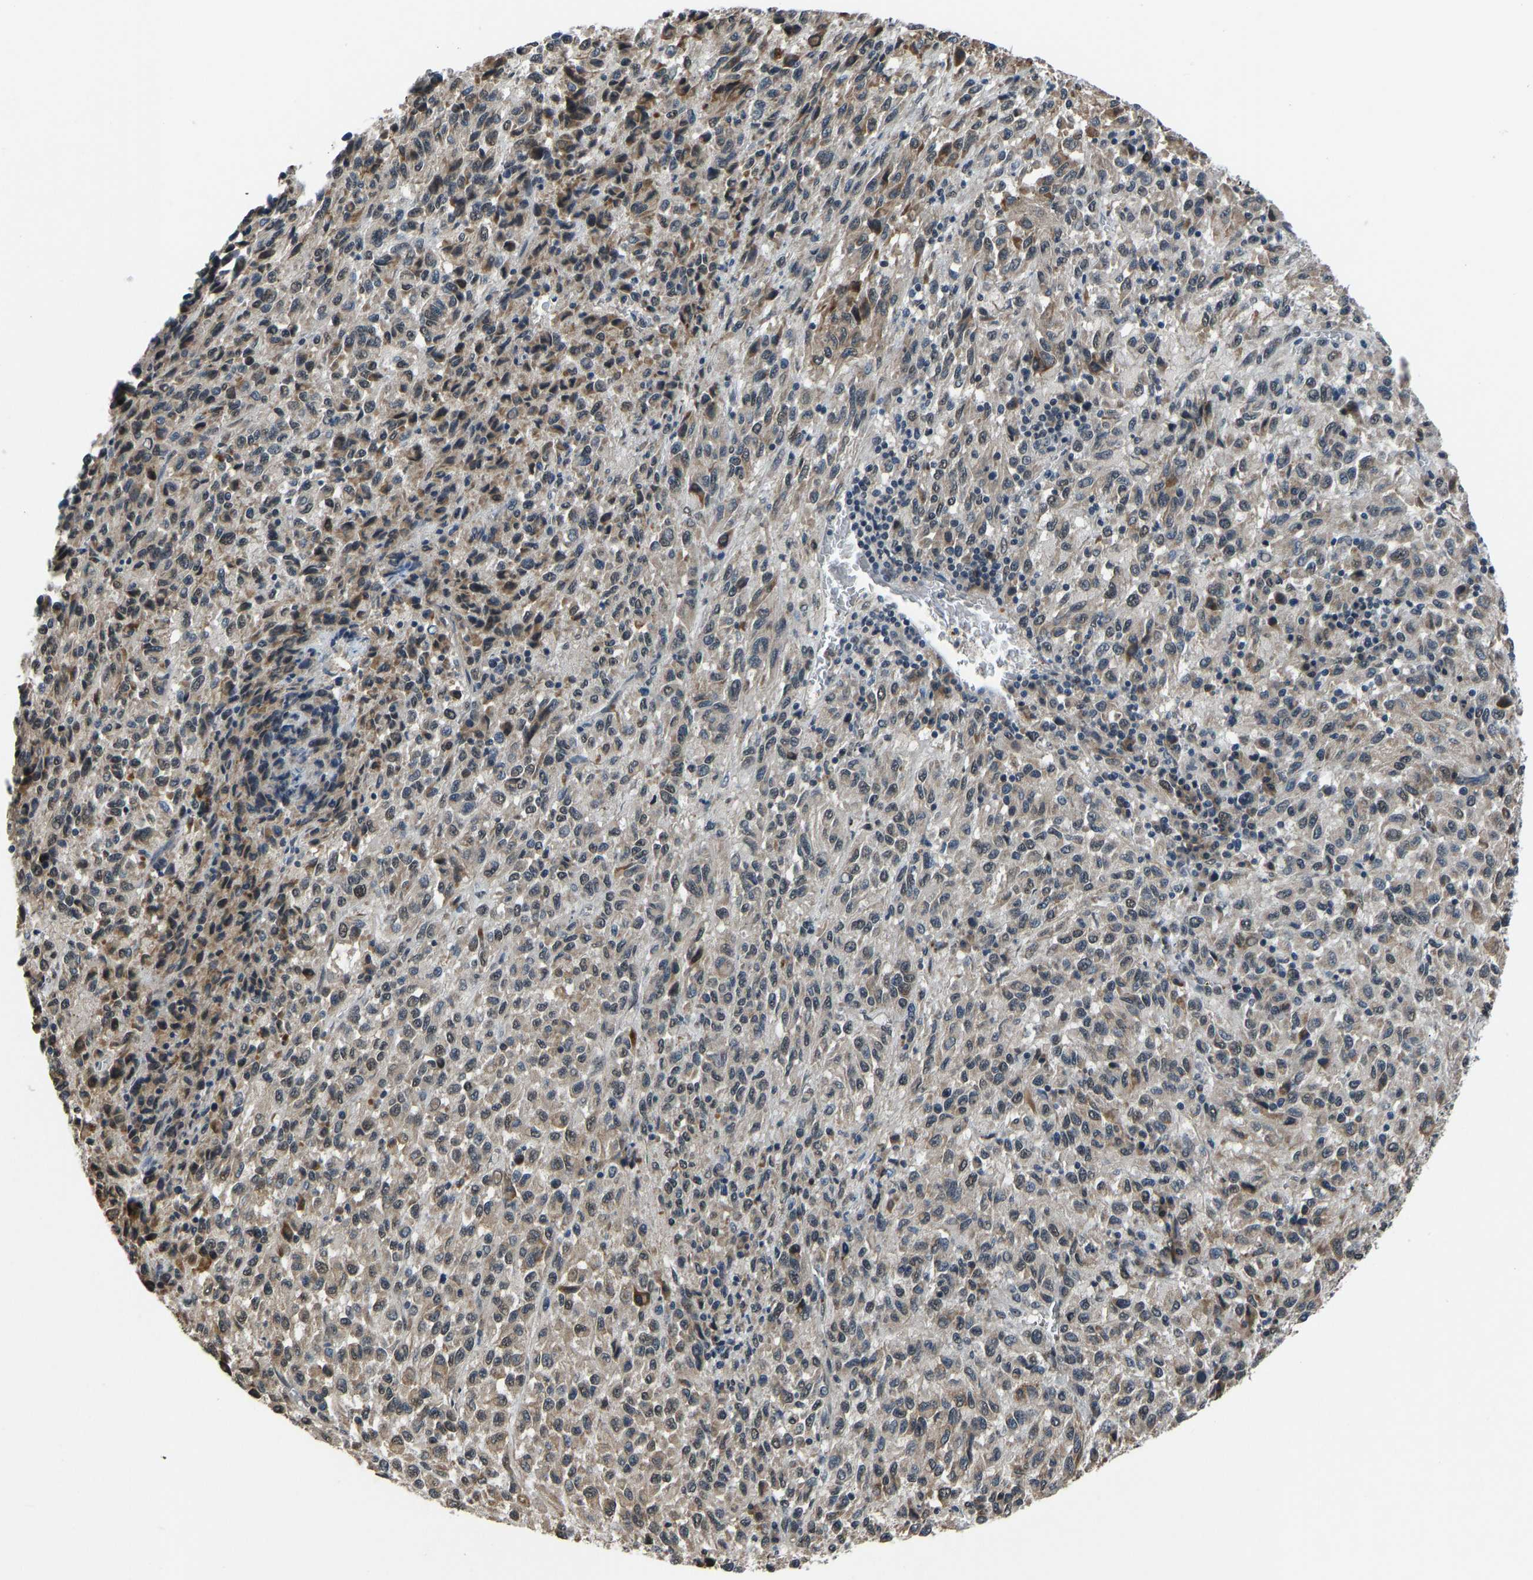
{"staining": {"intensity": "weak", "quantity": ">75%", "location": "cytoplasmic/membranous"}, "tissue": "melanoma", "cell_type": "Tumor cells", "image_type": "cancer", "snomed": [{"axis": "morphology", "description": "Malignant melanoma, Metastatic site"}, {"axis": "topography", "description": "Lung"}], "caption": "Protein expression by immunohistochemistry reveals weak cytoplasmic/membranous staining in about >75% of tumor cells in malignant melanoma (metastatic site).", "gene": "FOS", "patient": {"sex": "male", "age": 64}}